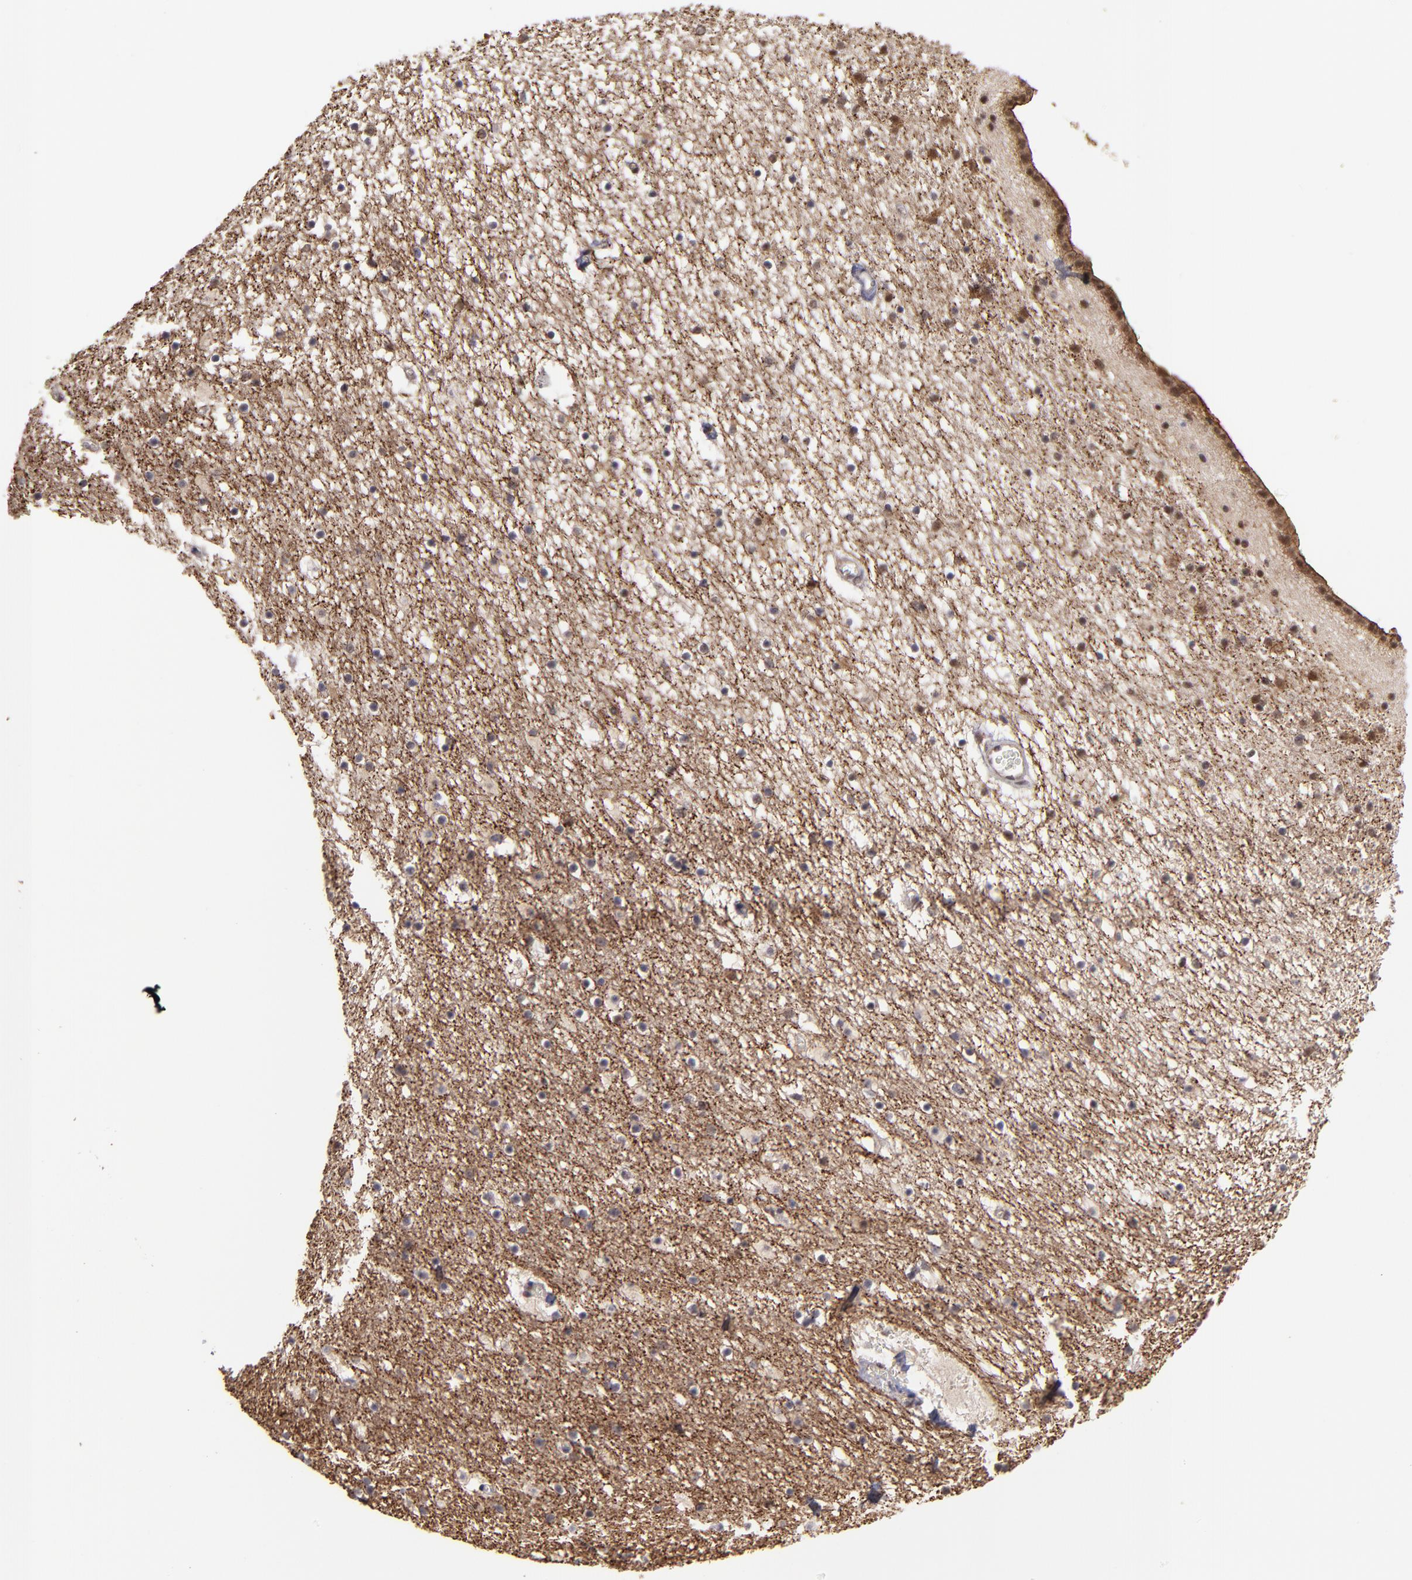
{"staining": {"intensity": "negative", "quantity": "none", "location": "none"}, "tissue": "caudate", "cell_type": "Glial cells", "image_type": "normal", "snomed": [{"axis": "morphology", "description": "Normal tissue, NOS"}, {"axis": "topography", "description": "Lateral ventricle wall"}], "caption": "The histopathology image shows no staining of glial cells in unremarkable caudate. Nuclei are stained in blue.", "gene": "SIPA1L1", "patient": {"sex": "male", "age": 45}}